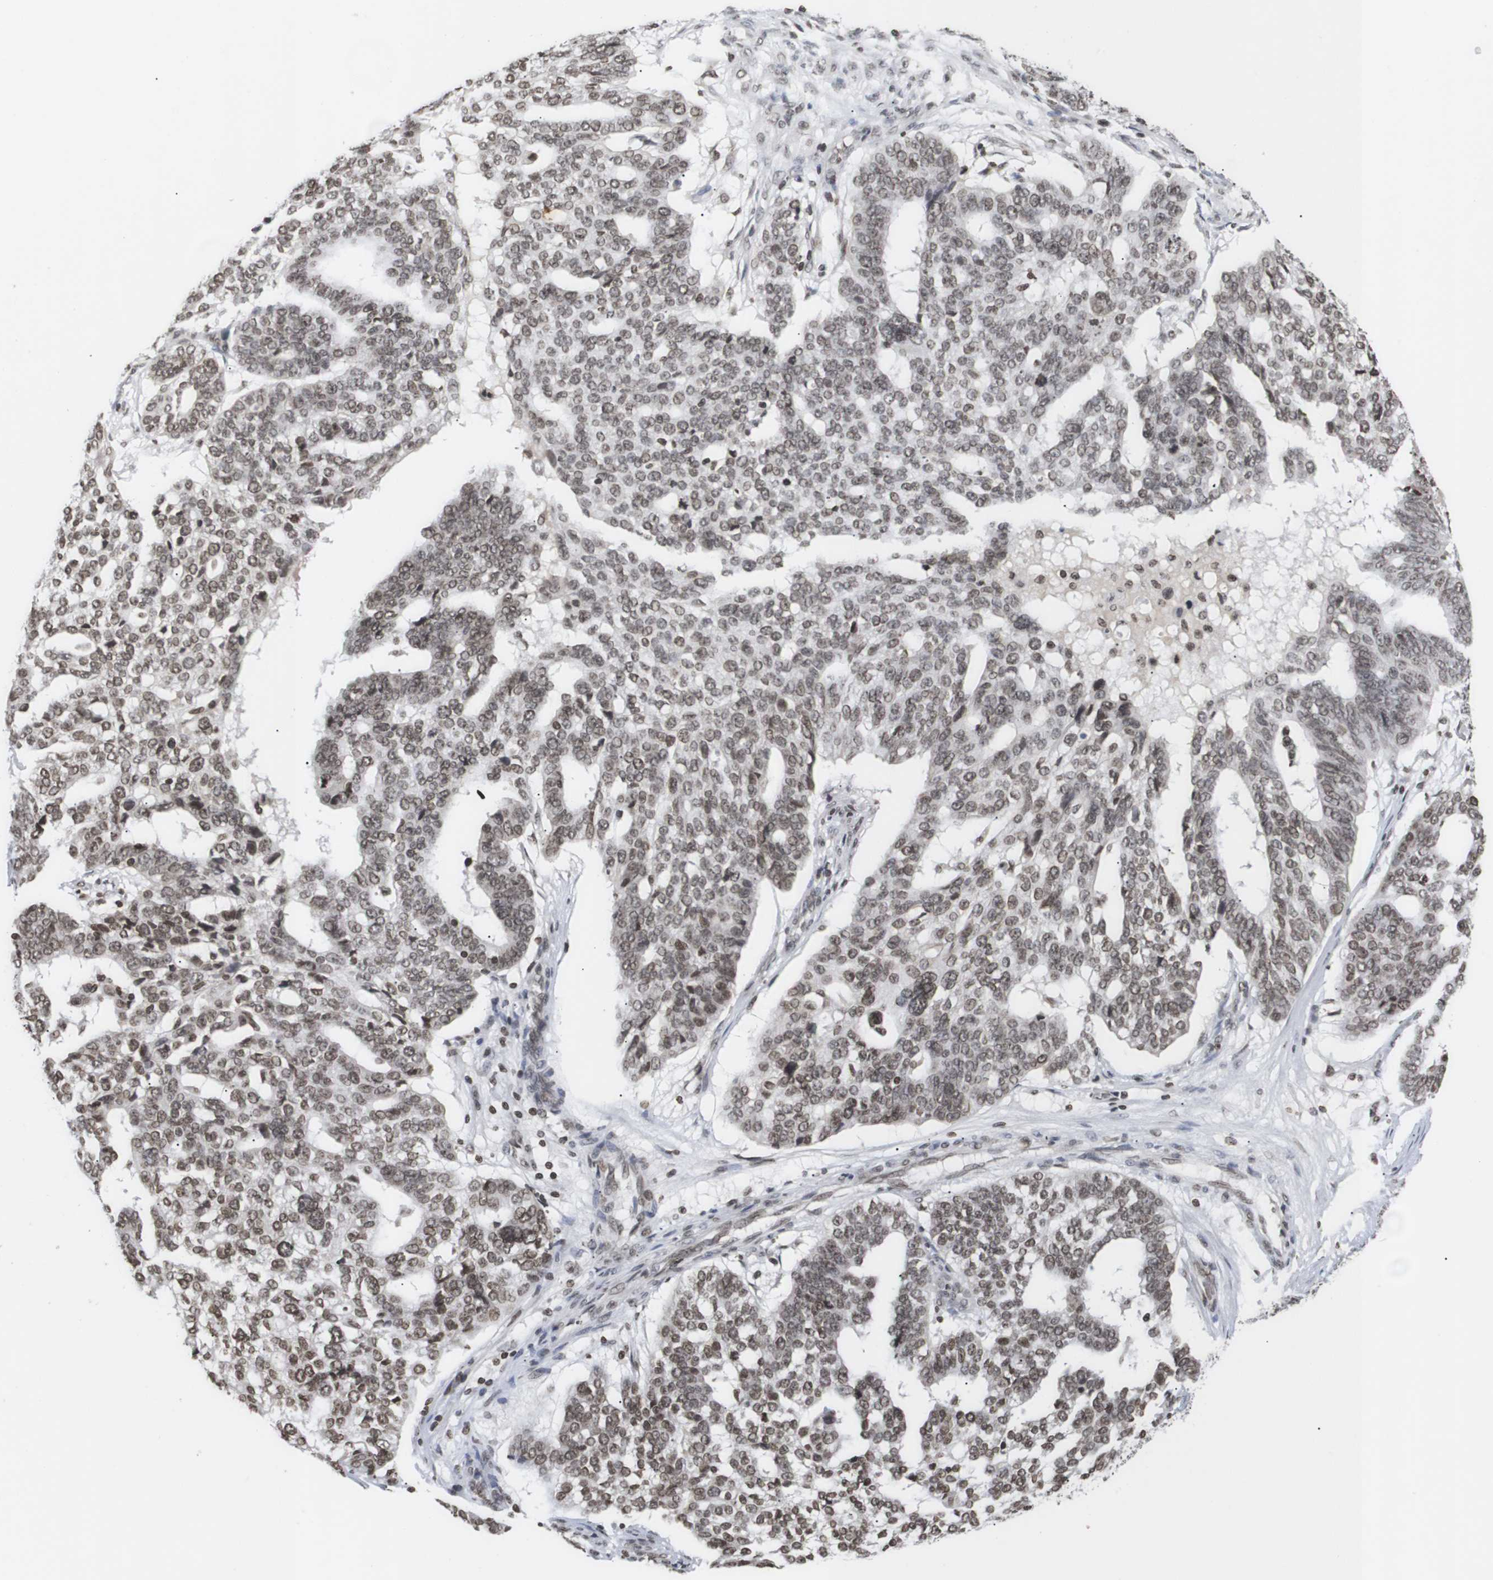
{"staining": {"intensity": "moderate", "quantity": ">75%", "location": "nuclear"}, "tissue": "ovarian cancer", "cell_type": "Tumor cells", "image_type": "cancer", "snomed": [{"axis": "morphology", "description": "Cystadenocarcinoma, serous, NOS"}, {"axis": "topography", "description": "Ovary"}], "caption": "The histopathology image shows a brown stain indicating the presence of a protein in the nuclear of tumor cells in ovarian cancer (serous cystadenocarcinoma).", "gene": "ETV5", "patient": {"sex": "female", "age": 59}}